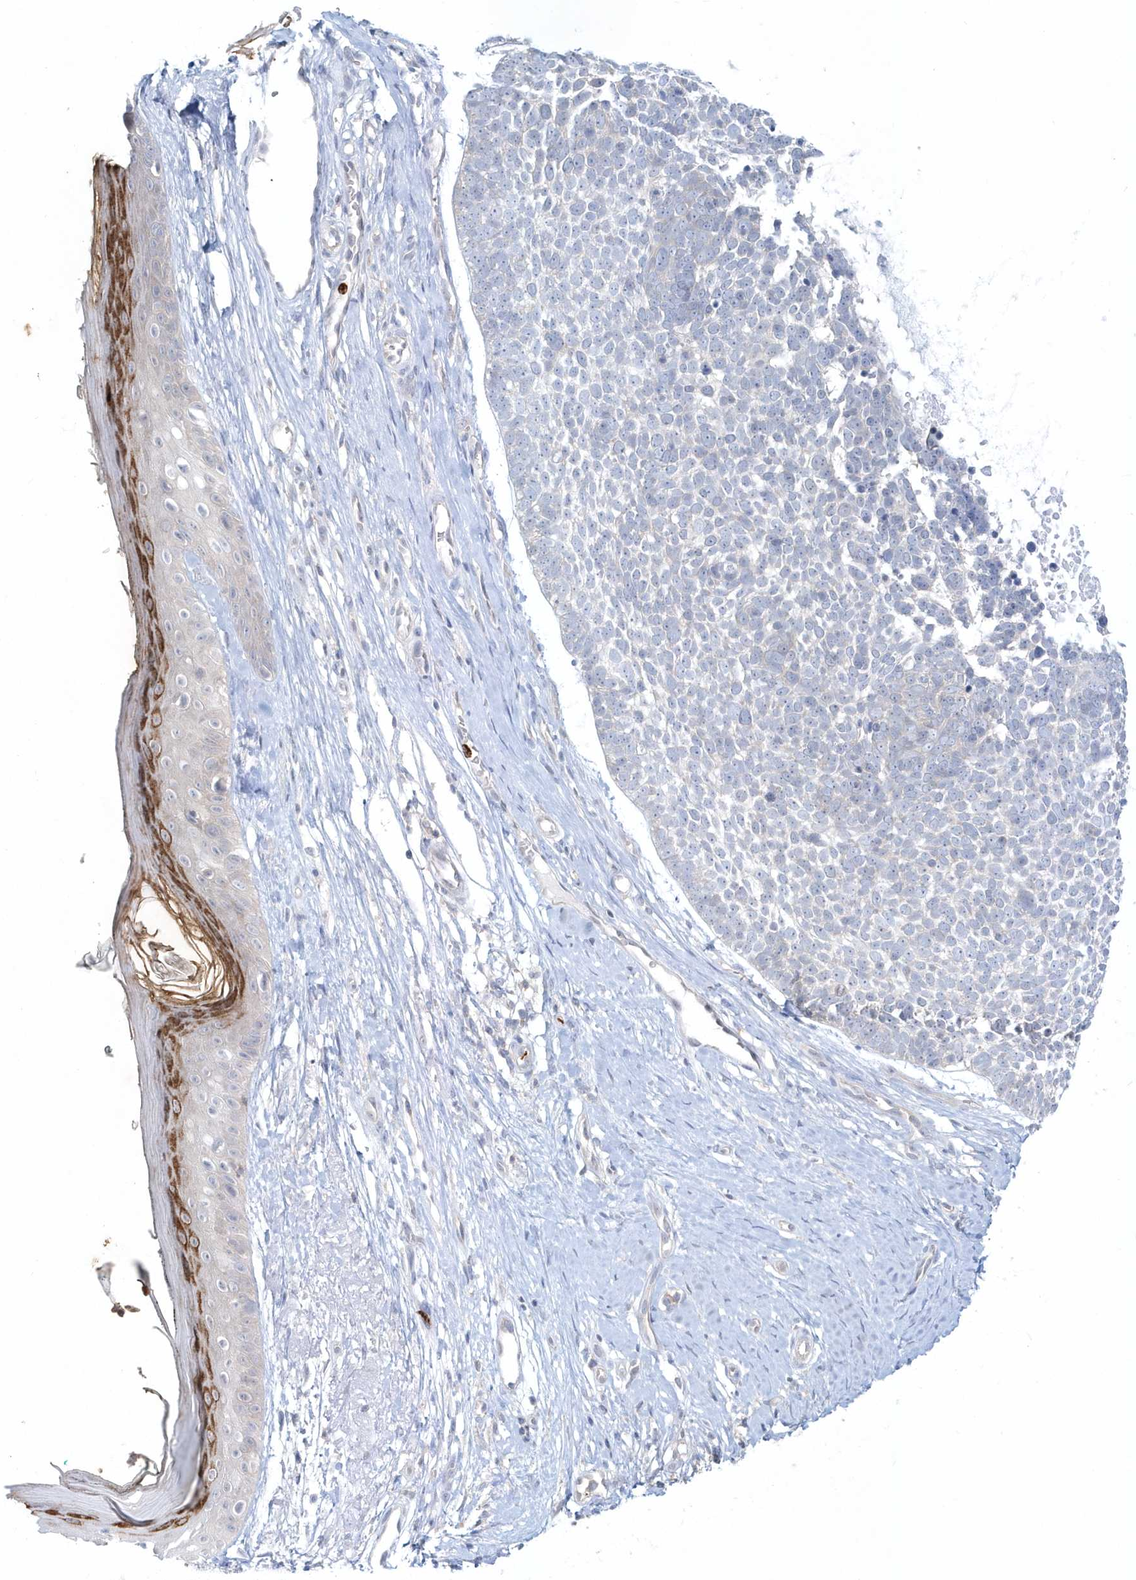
{"staining": {"intensity": "negative", "quantity": "none", "location": "none"}, "tissue": "skin cancer", "cell_type": "Tumor cells", "image_type": "cancer", "snomed": [{"axis": "morphology", "description": "Basal cell carcinoma"}, {"axis": "topography", "description": "Skin"}], "caption": "The image shows no staining of tumor cells in skin basal cell carcinoma.", "gene": "RNF7", "patient": {"sex": "female", "age": 81}}